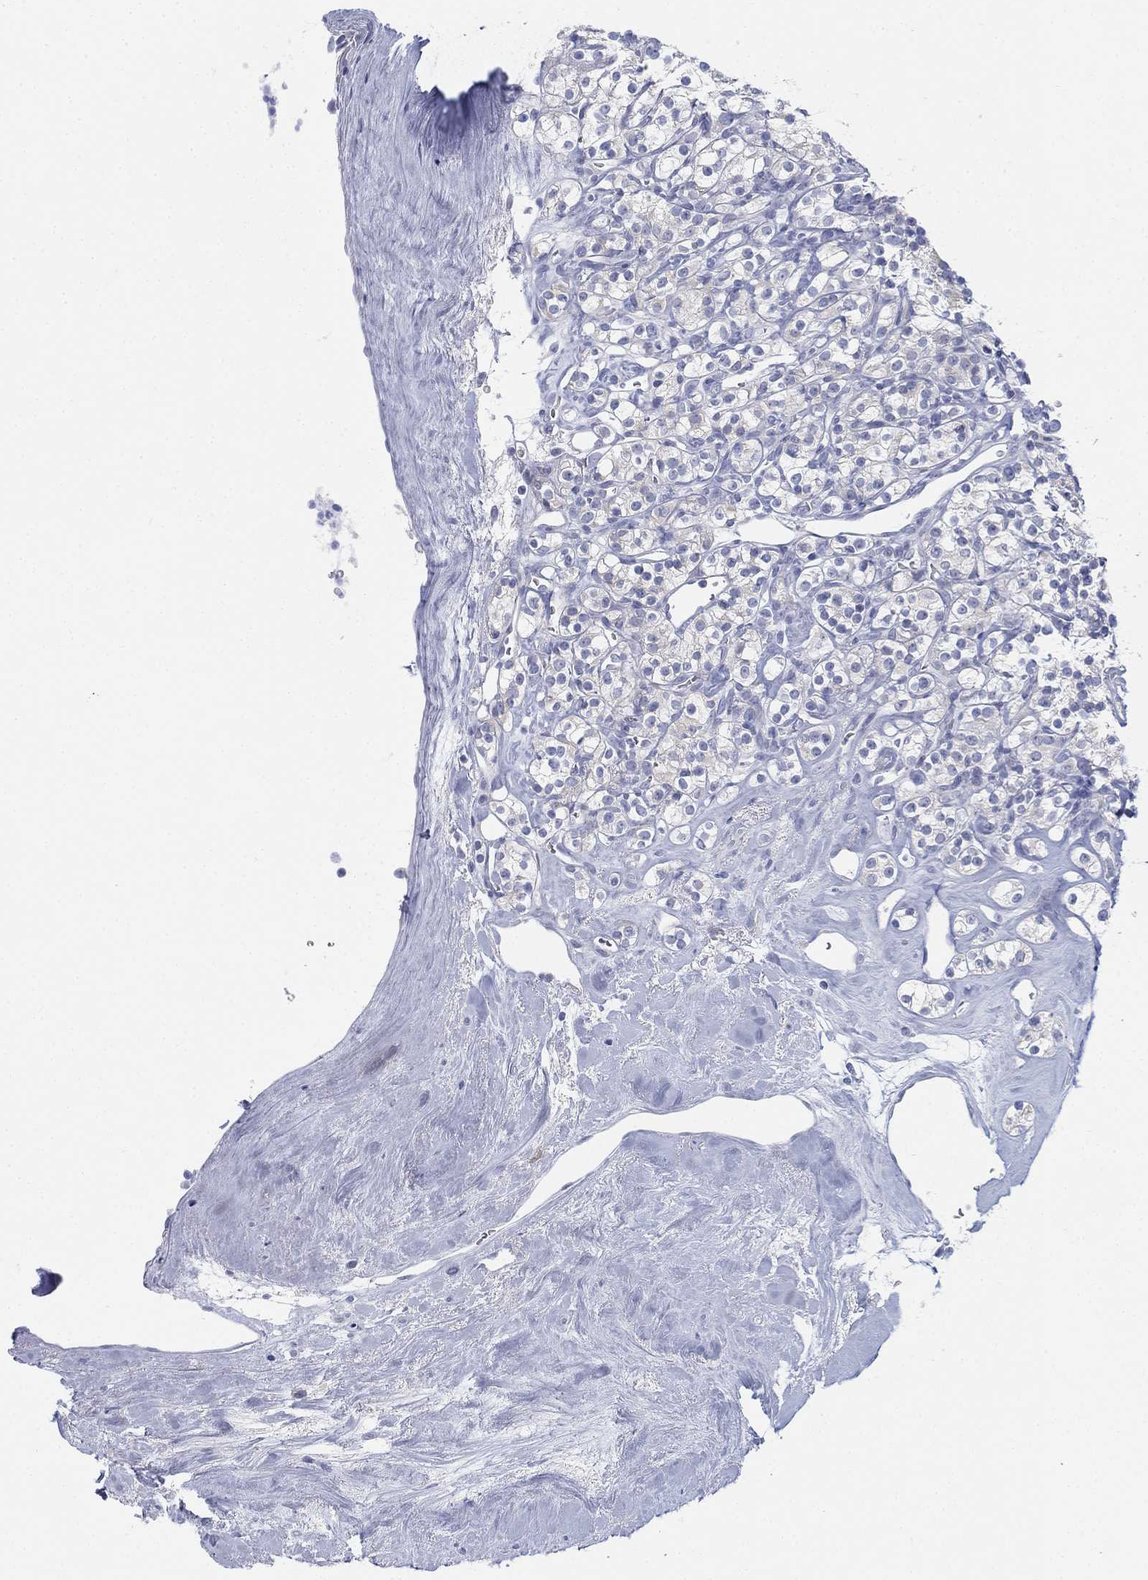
{"staining": {"intensity": "negative", "quantity": "none", "location": "none"}, "tissue": "renal cancer", "cell_type": "Tumor cells", "image_type": "cancer", "snomed": [{"axis": "morphology", "description": "Adenocarcinoma, NOS"}, {"axis": "topography", "description": "Kidney"}], "caption": "This photomicrograph is of renal adenocarcinoma stained with IHC to label a protein in brown with the nuclei are counter-stained blue. There is no expression in tumor cells. Nuclei are stained in blue.", "gene": "GCNA", "patient": {"sex": "male", "age": 77}}